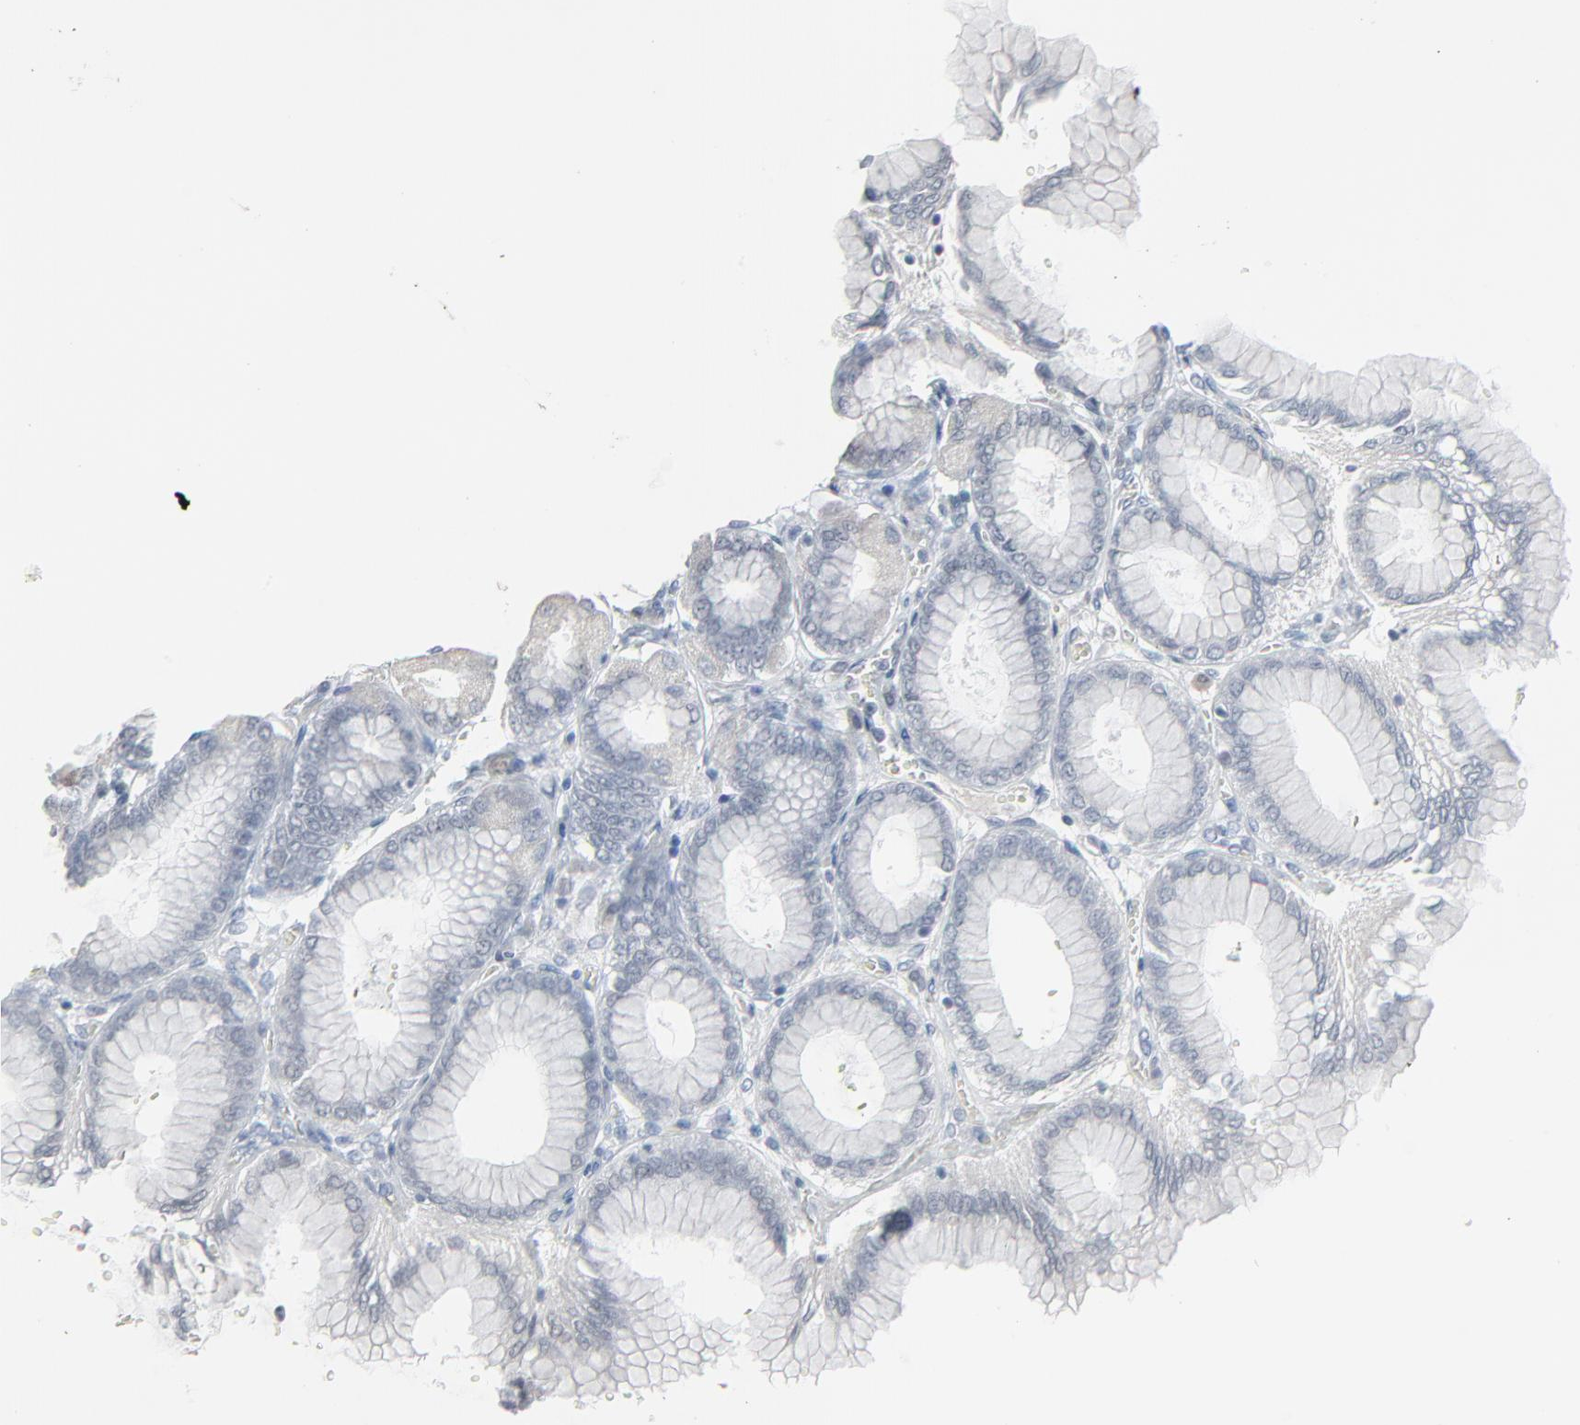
{"staining": {"intensity": "weak", "quantity": "25%-75%", "location": "cytoplasmic/membranous,nuclear"}, "tissue": "stomach", "cell_type": "Glandular cells", "image_type": "normal", "snomed": [{"axis": "morphology", "description": "Normal tissue, NOS"}, {"axis": "topography", "description": "Stomach, upper"}], "caption": "Immunohistochemical staining of unremarkable human stomach reveals 25%-75% levels of weak cytoplasmic/membranous,nuclear protein expression in approximately 25%-75% of glandular cells.", "gene": "SAGE1", "patient": {"sex": "female", "age": 56}}